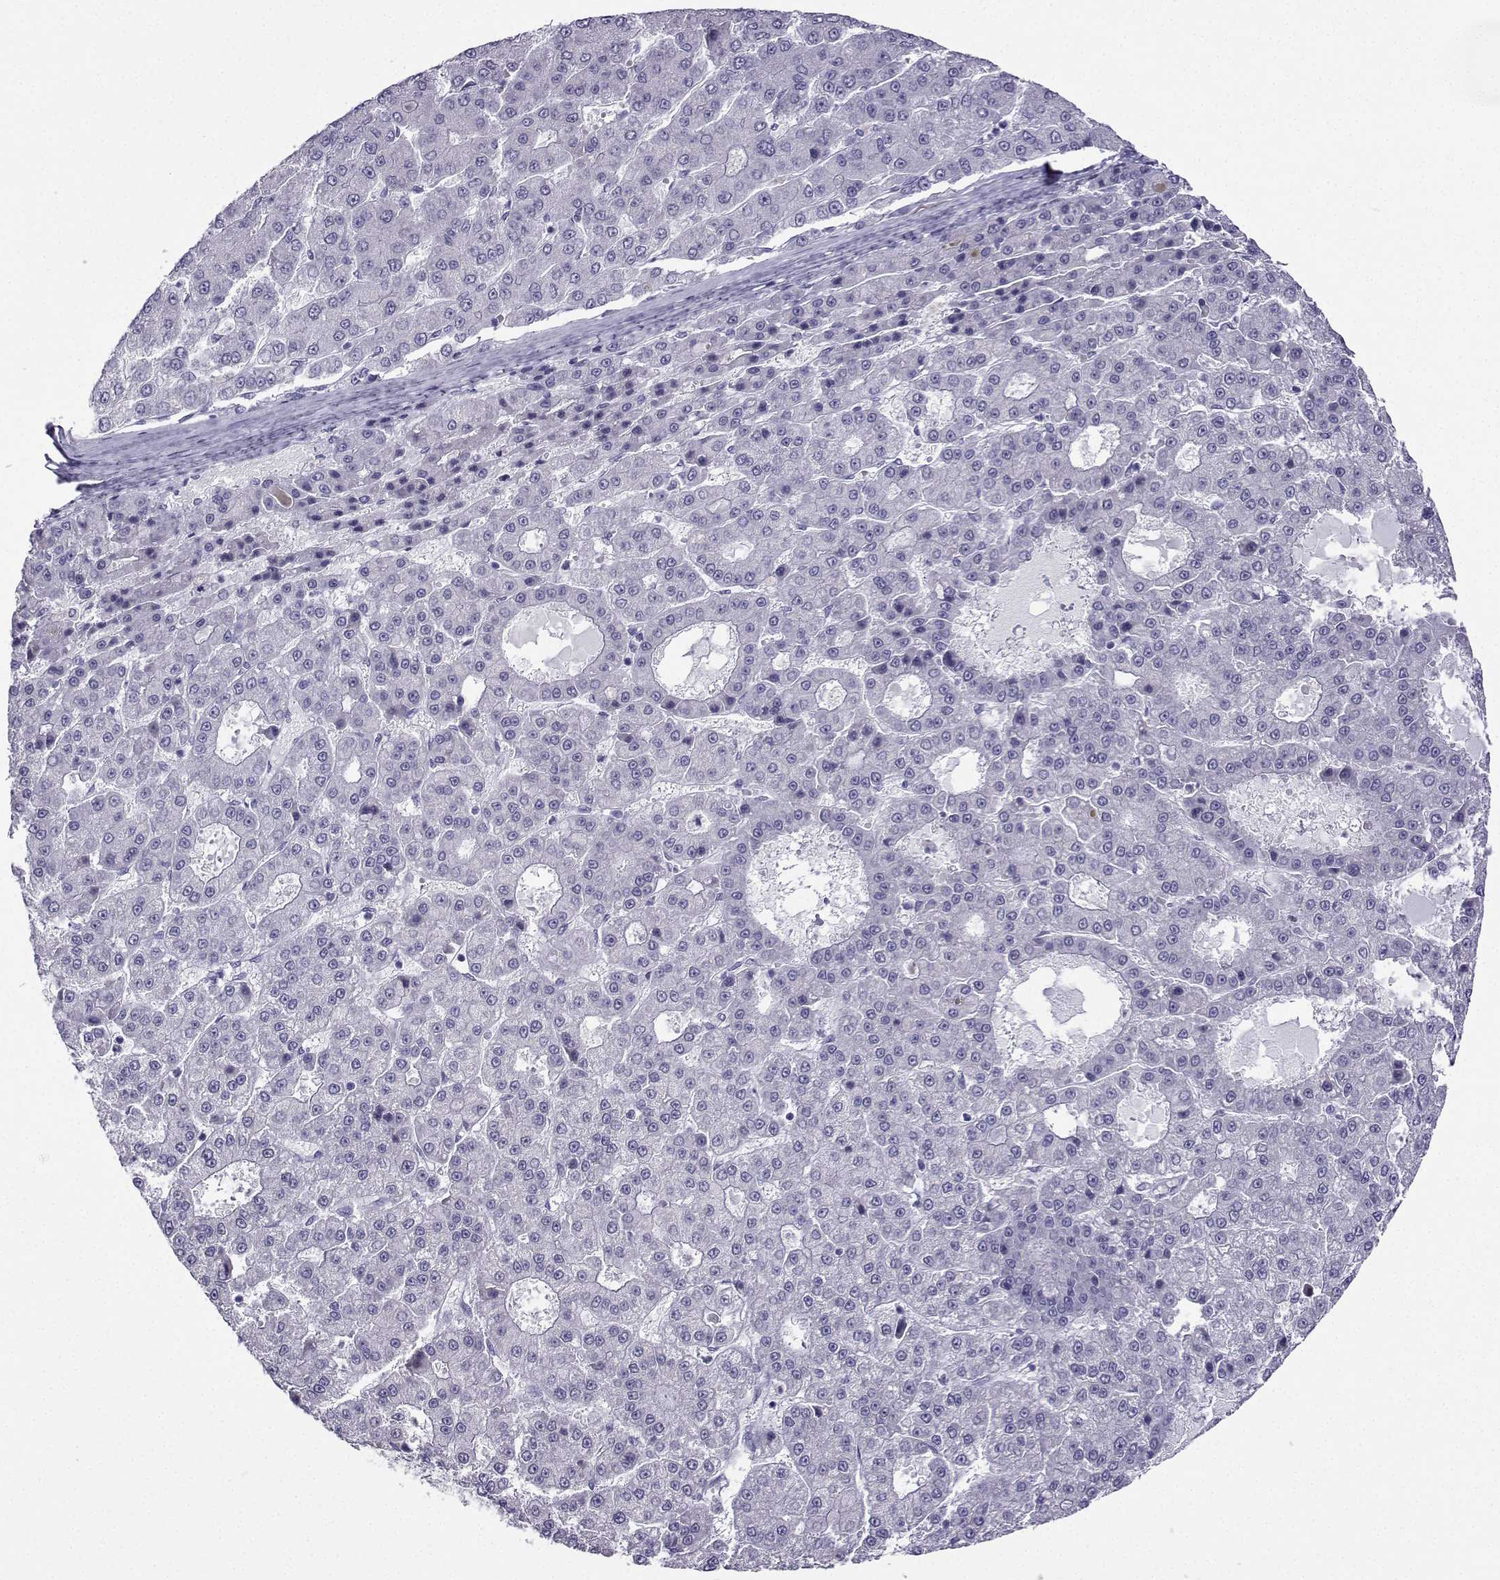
{"staining": {"intensity": "negative", "quantity": "none", "location": "none"}, "tissue": "liver cancer", "cell_type": "Tumor cells", "image_type": "cancer", "snomed": [{"axis": "morphology", "description": "Carcinoma, Hepatocellular, NOS"}, {"axis": "topography", "description": "Liver"}], "caption": "The immunohistochemistry histopathology image has no significant positivity in tumor cells of liver hepatocellular carcinoma tissue.", "gene": "KIF17", "patient": {"sex": "male", "age": 70}}